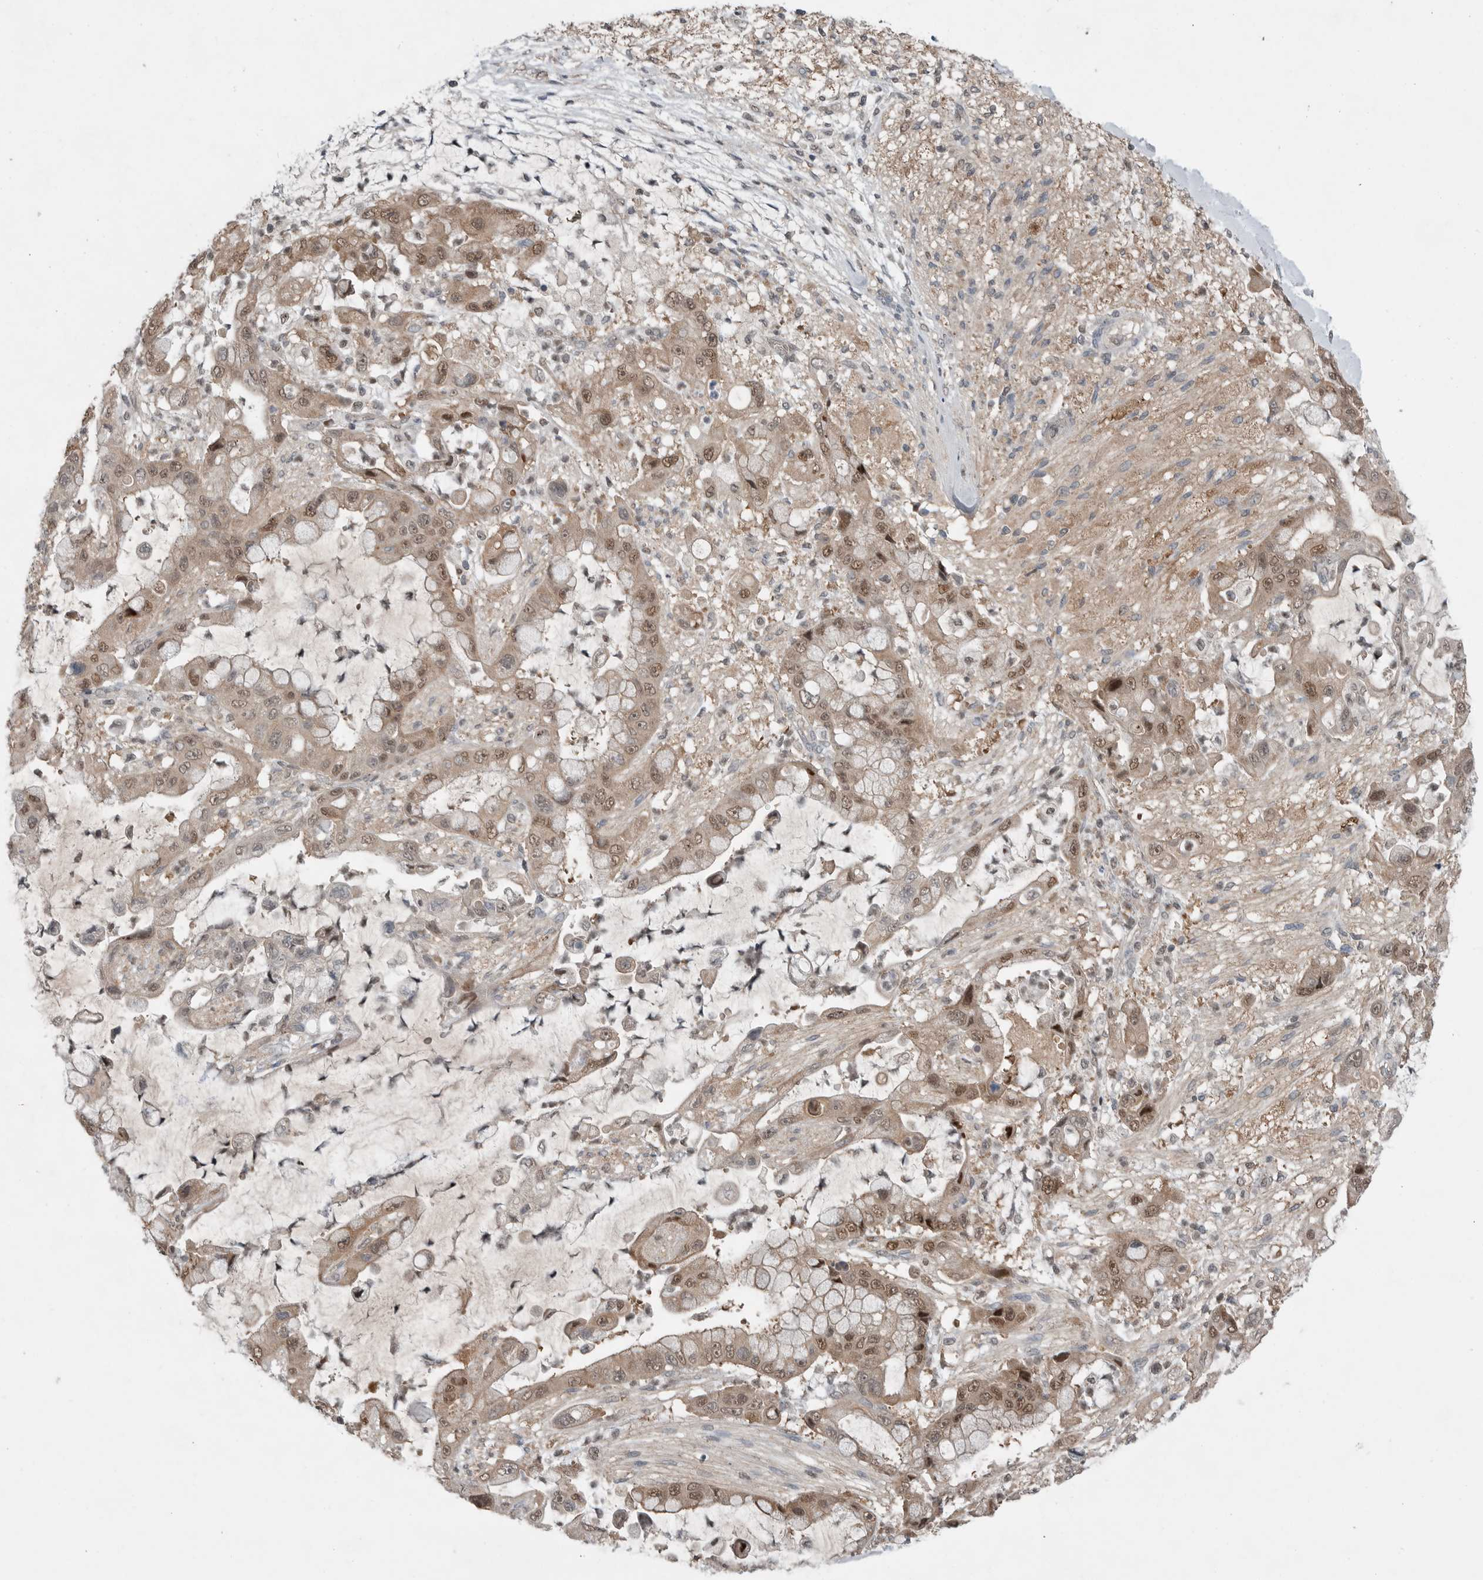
{"staining": {"intensity": "moderate", "quantity": ">75%", "location": "cytoplasmic/membranous,nuclear"}, "tissue": "liver cancer", "cell_type": "Tumor cells", "image_type": "cancer", "snomed": [{"axis": "morphology", "description": "Cholangiocarcinoma"}, {"axis": "topography", "description": "Liver"}], "caption": "This histopathology image shows IHC staining of human liver cancer, with medium moderate cytoplasmic/membranous and nuclear expression in about >75% of tumor cells.", "gene": "MFAP3L", "patient": {"sex": "female", "age": 54}}